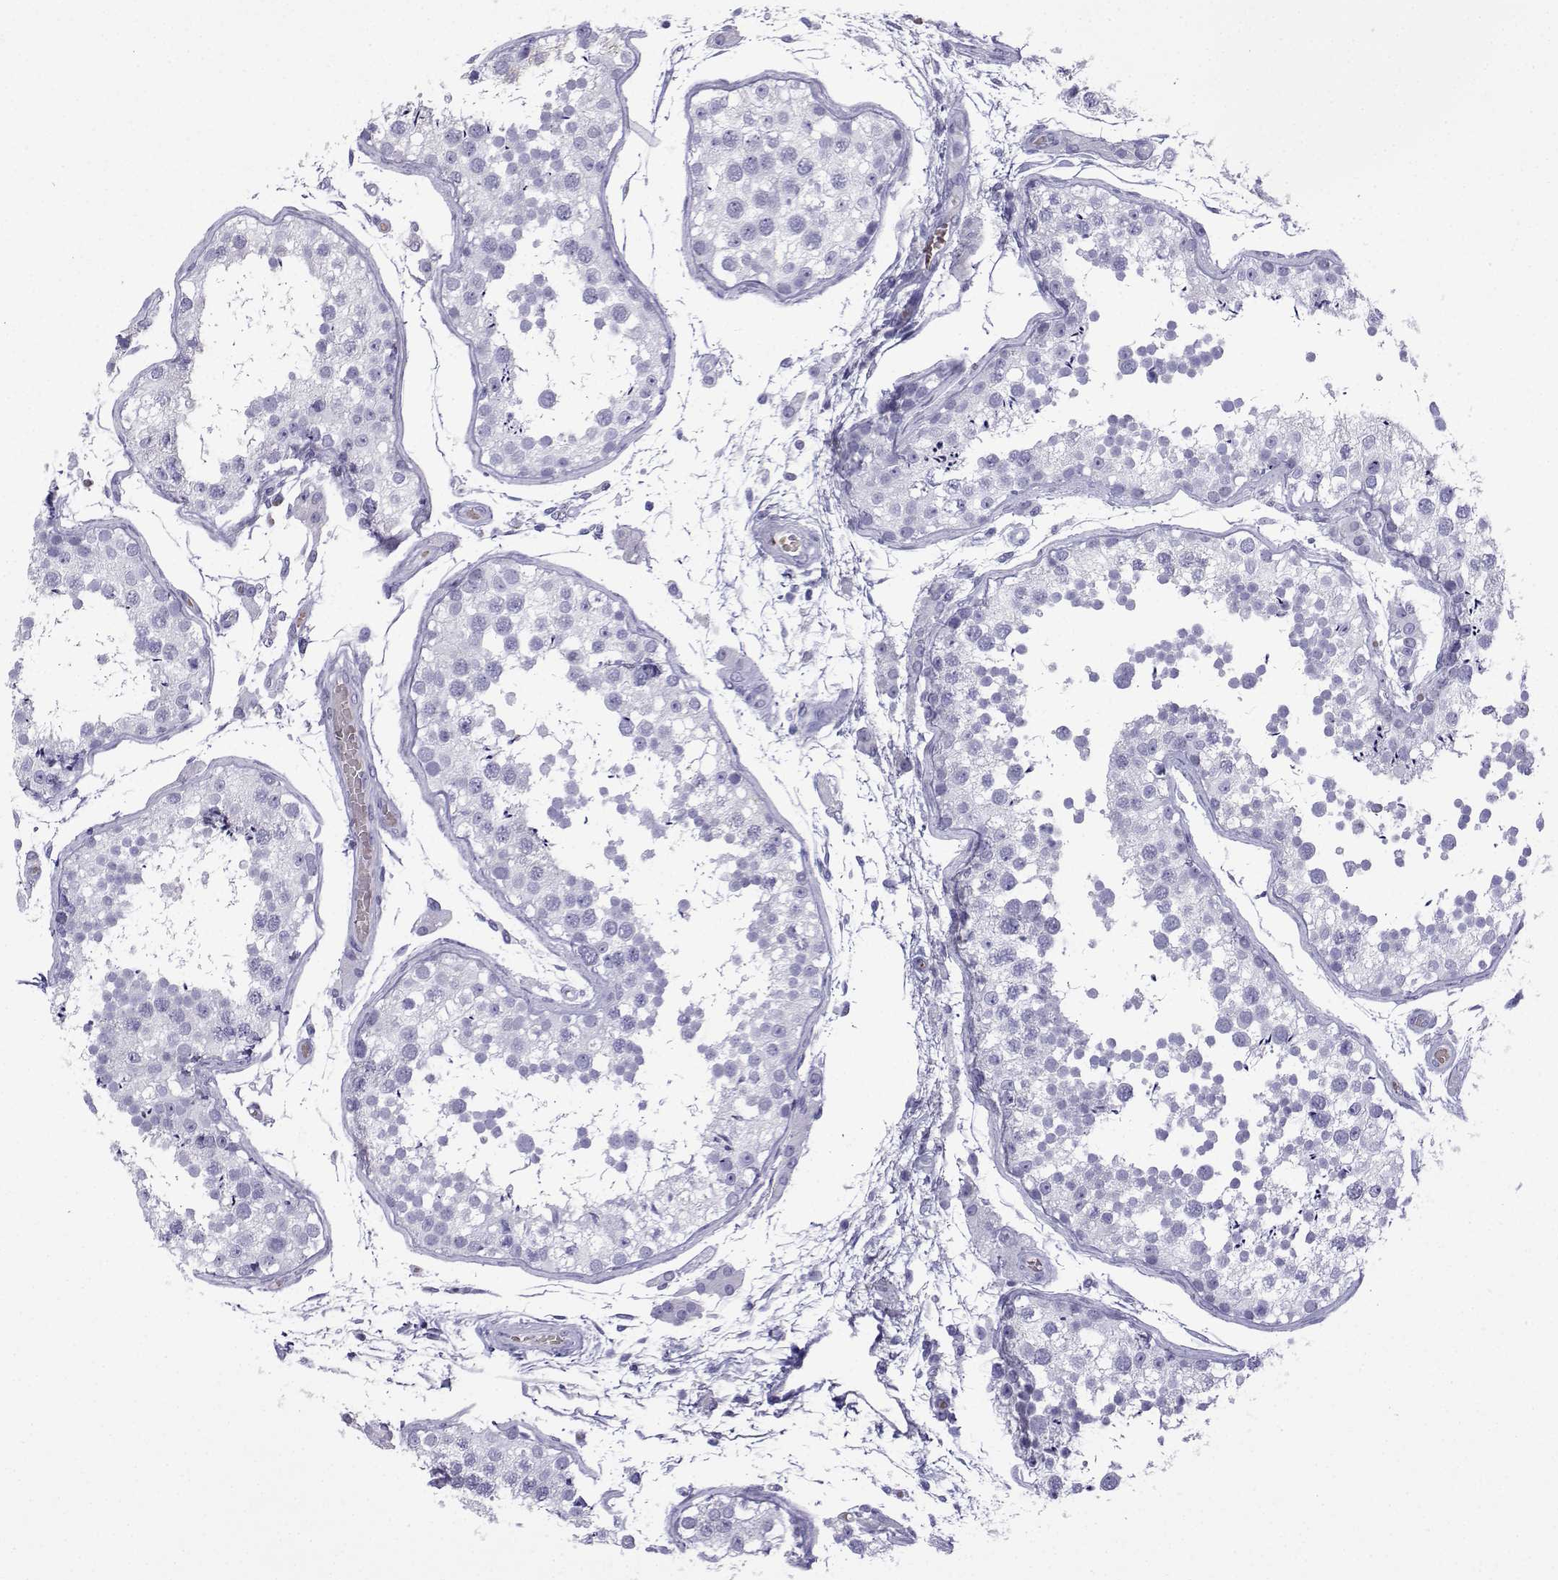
{"staining": {"intensity": "negative", "quantity": "none", "location": "none"}, "tissue": "testis", "cell_type": "Cells in seminiferous ducts", "image_type": "normal", "snomed": [{"axis": "morphology", "description": "Normal tissue, NOS"}, {"axis": "topography", "description": "Testis"}], "caption": "DAB (3,3'-diaminobenzidine) immunohistochemical staining of normal human testis reveals no significant positivity in cells in seminiferous ducts. (DAB IHC, high magnification).", "gene": "TRIM46", "patient": {"sex": "male", "age": 29}}